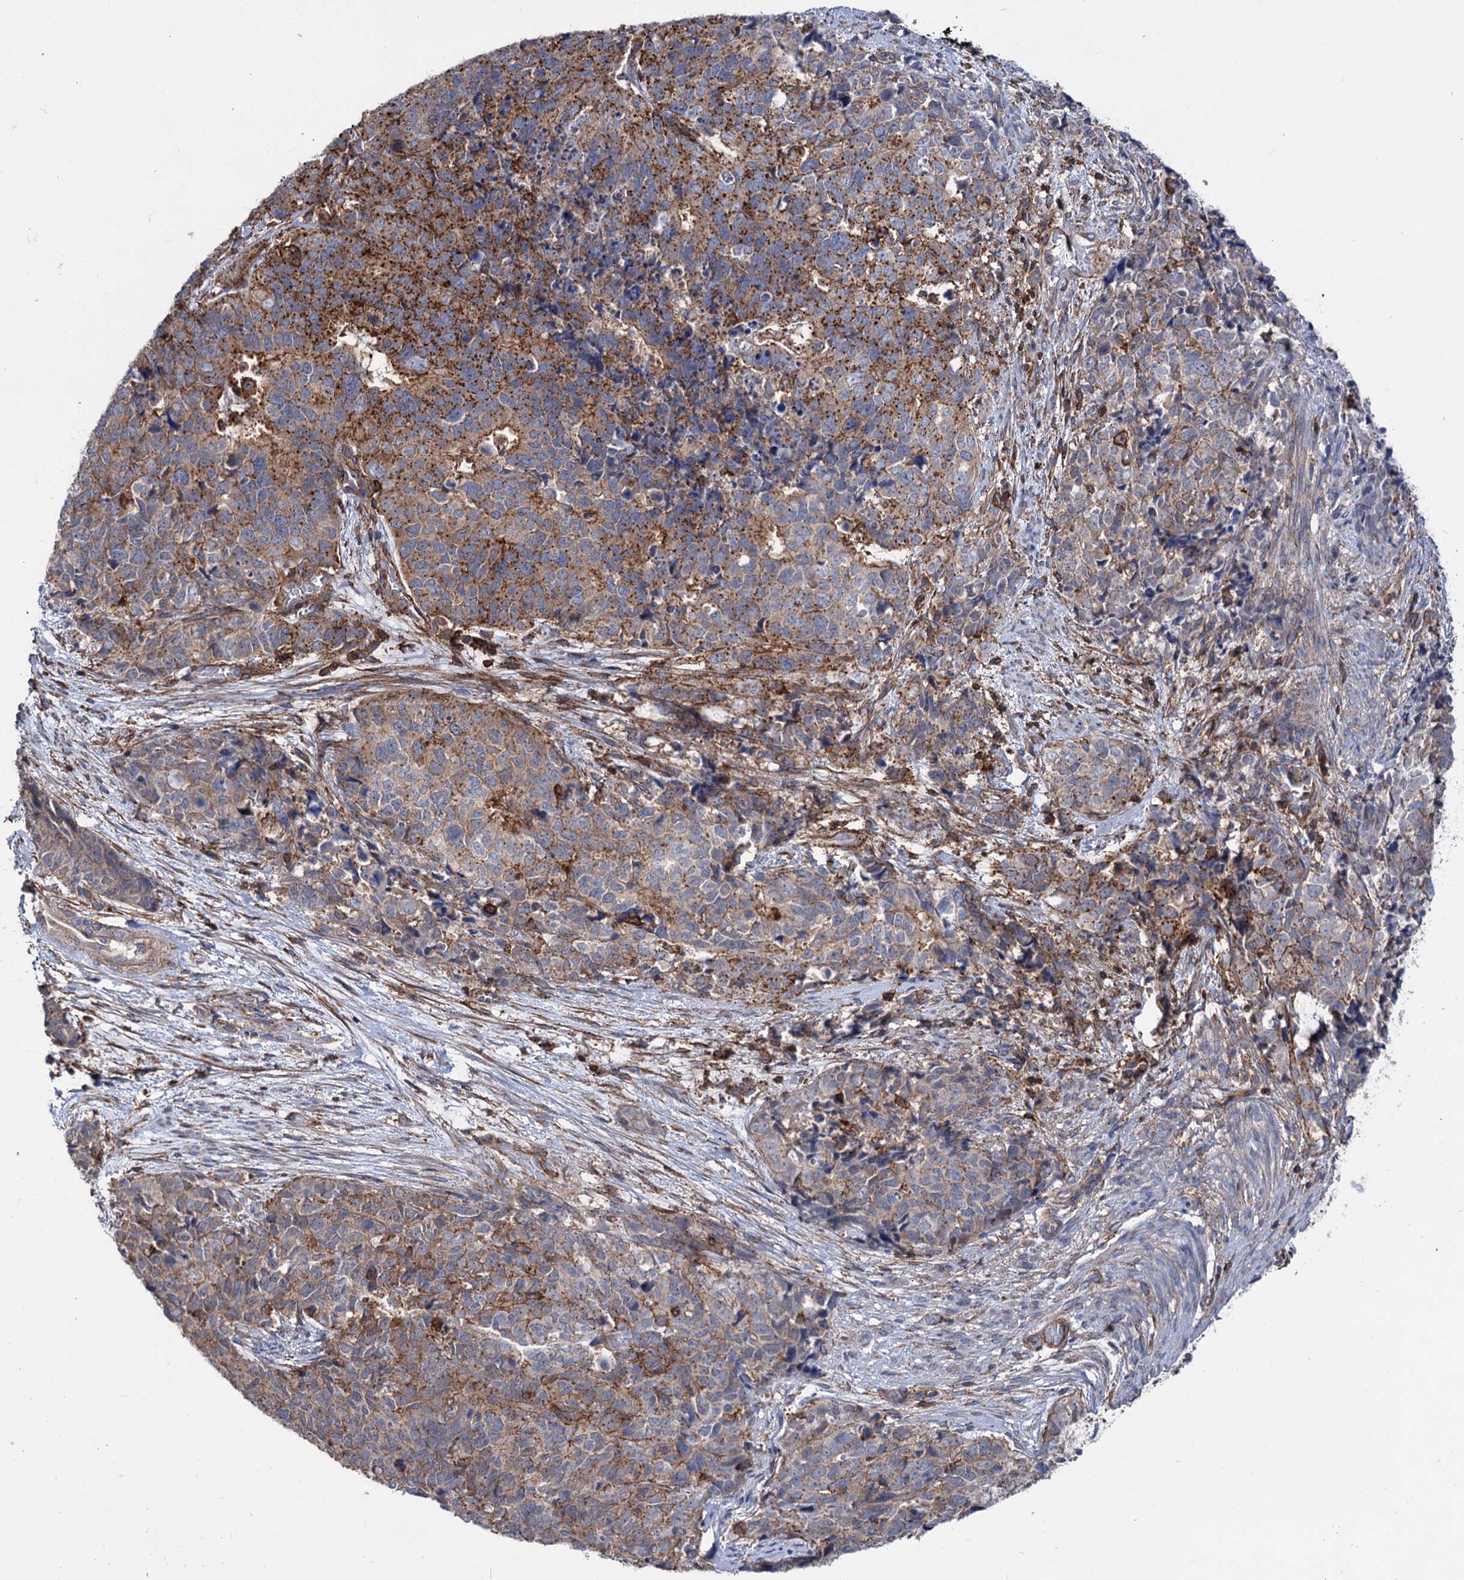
{"staining": {"intensity": "moderate", "quantity": "25%-75%", "location": "cytoplasmic/membranous"}, "tissue": "cervical cancer", "cell_type": "Tumor cells", "image_type": "cancer", "snomed": [{"axis": "morphology", "description": "Squamous cell carcinoma, NOS"}, {"axis": "topography", "description": "Cervix"}], "caption": "Immunohistochemical staining of cervical squamous cell carcinoma shows medium levels of moderate cytoplasmic/membranous staining in approximately 25%-75% of tumor cells.", "gene": "DEF6", "patient": {"sex": "female", "age": 63}}